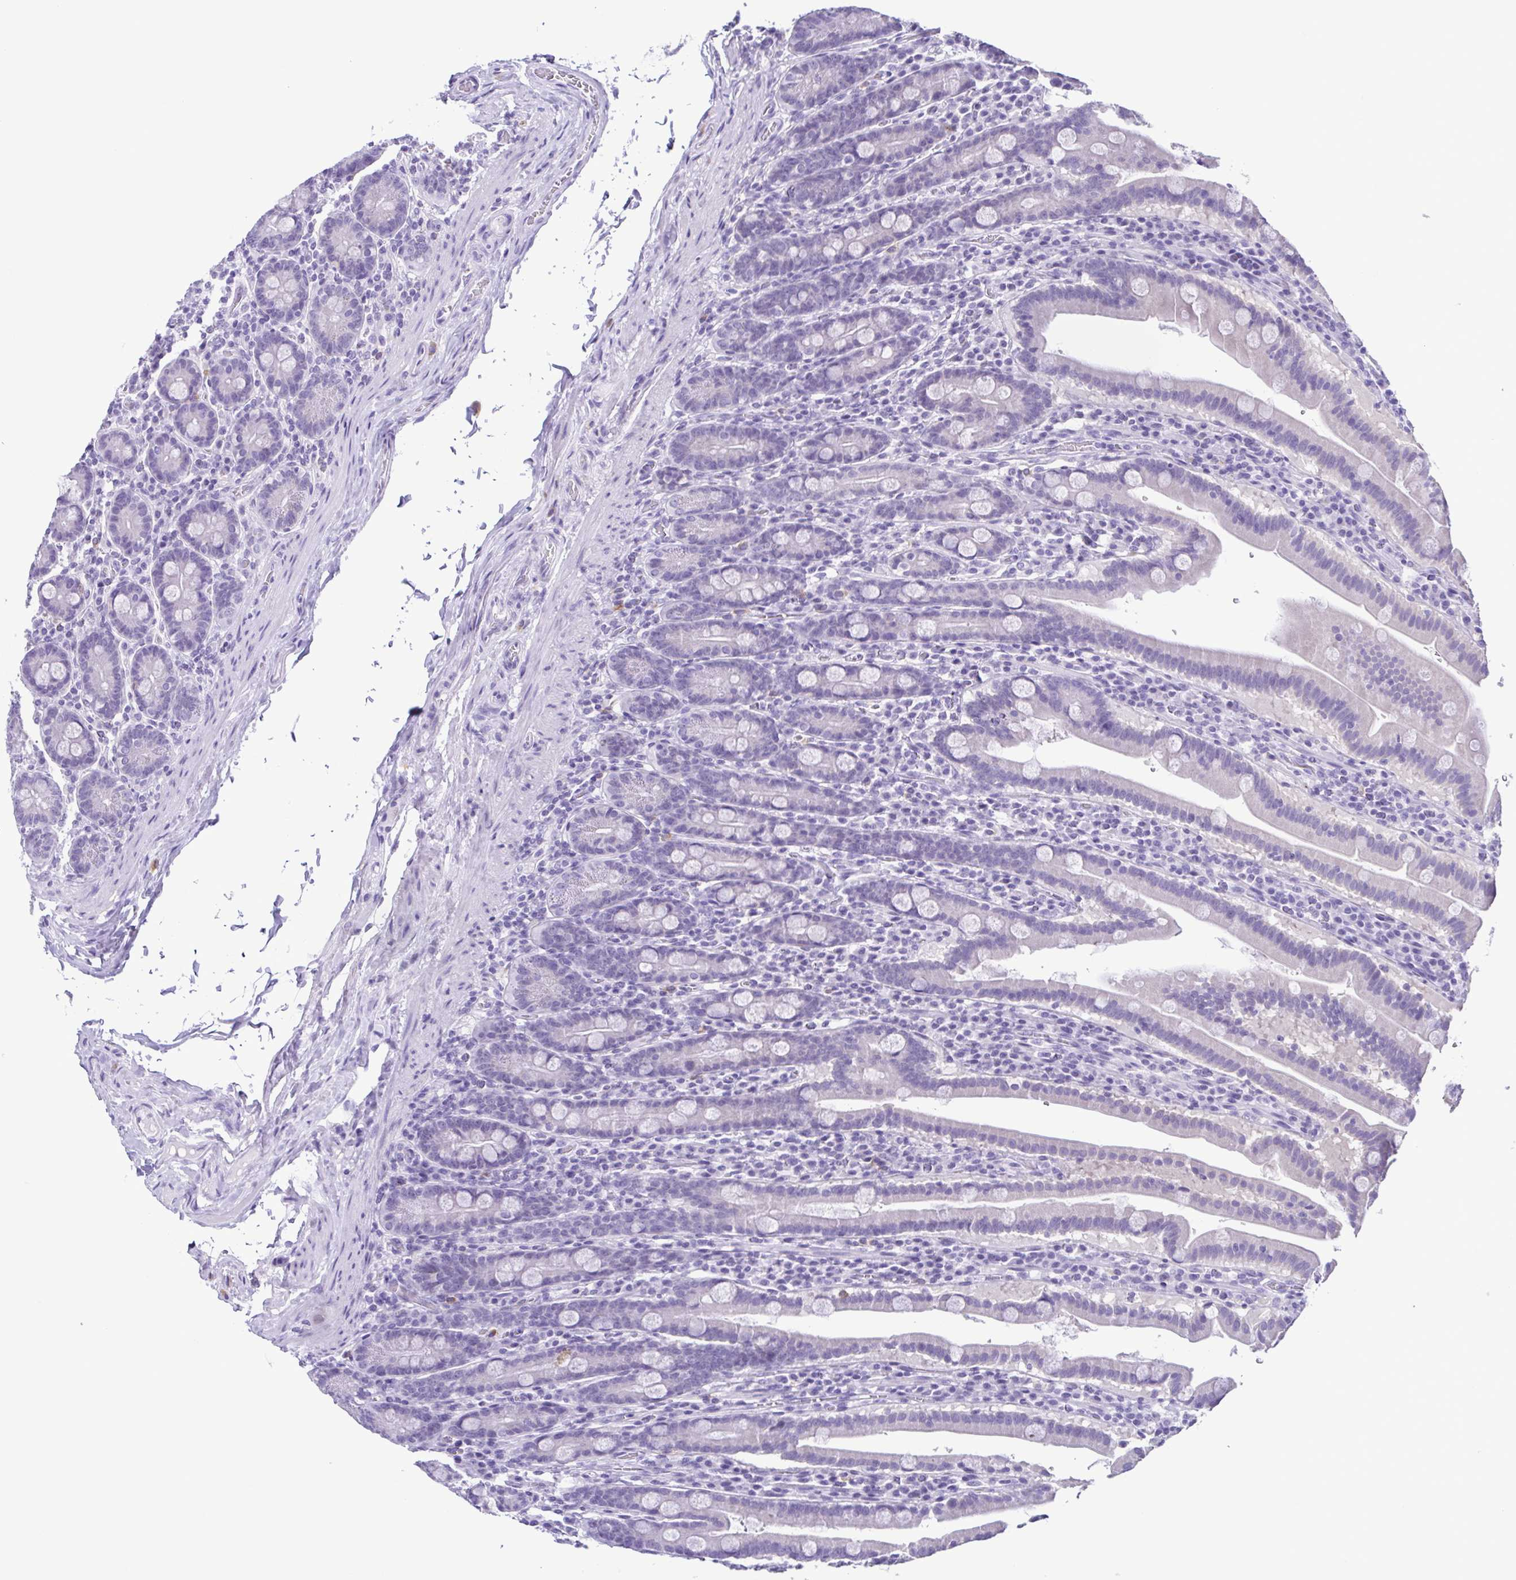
{"staining": {"intensity": "negative", "quantity": "none", "location": "none"}, "tissue": "small intestine", "cell_type": "Glandular cells", "image_type": "normal", "snomed": [{"axis": "morphology", "description": "Normal tissue, NOS"}, {"axis": "topography", "description": "Small intestine"}], "caption": "The IHC photomicrograph has no significant expression in glandular cells of small intestine.", "gene": "SPATA16", "patient": {"sex": "male", "age": 26}}